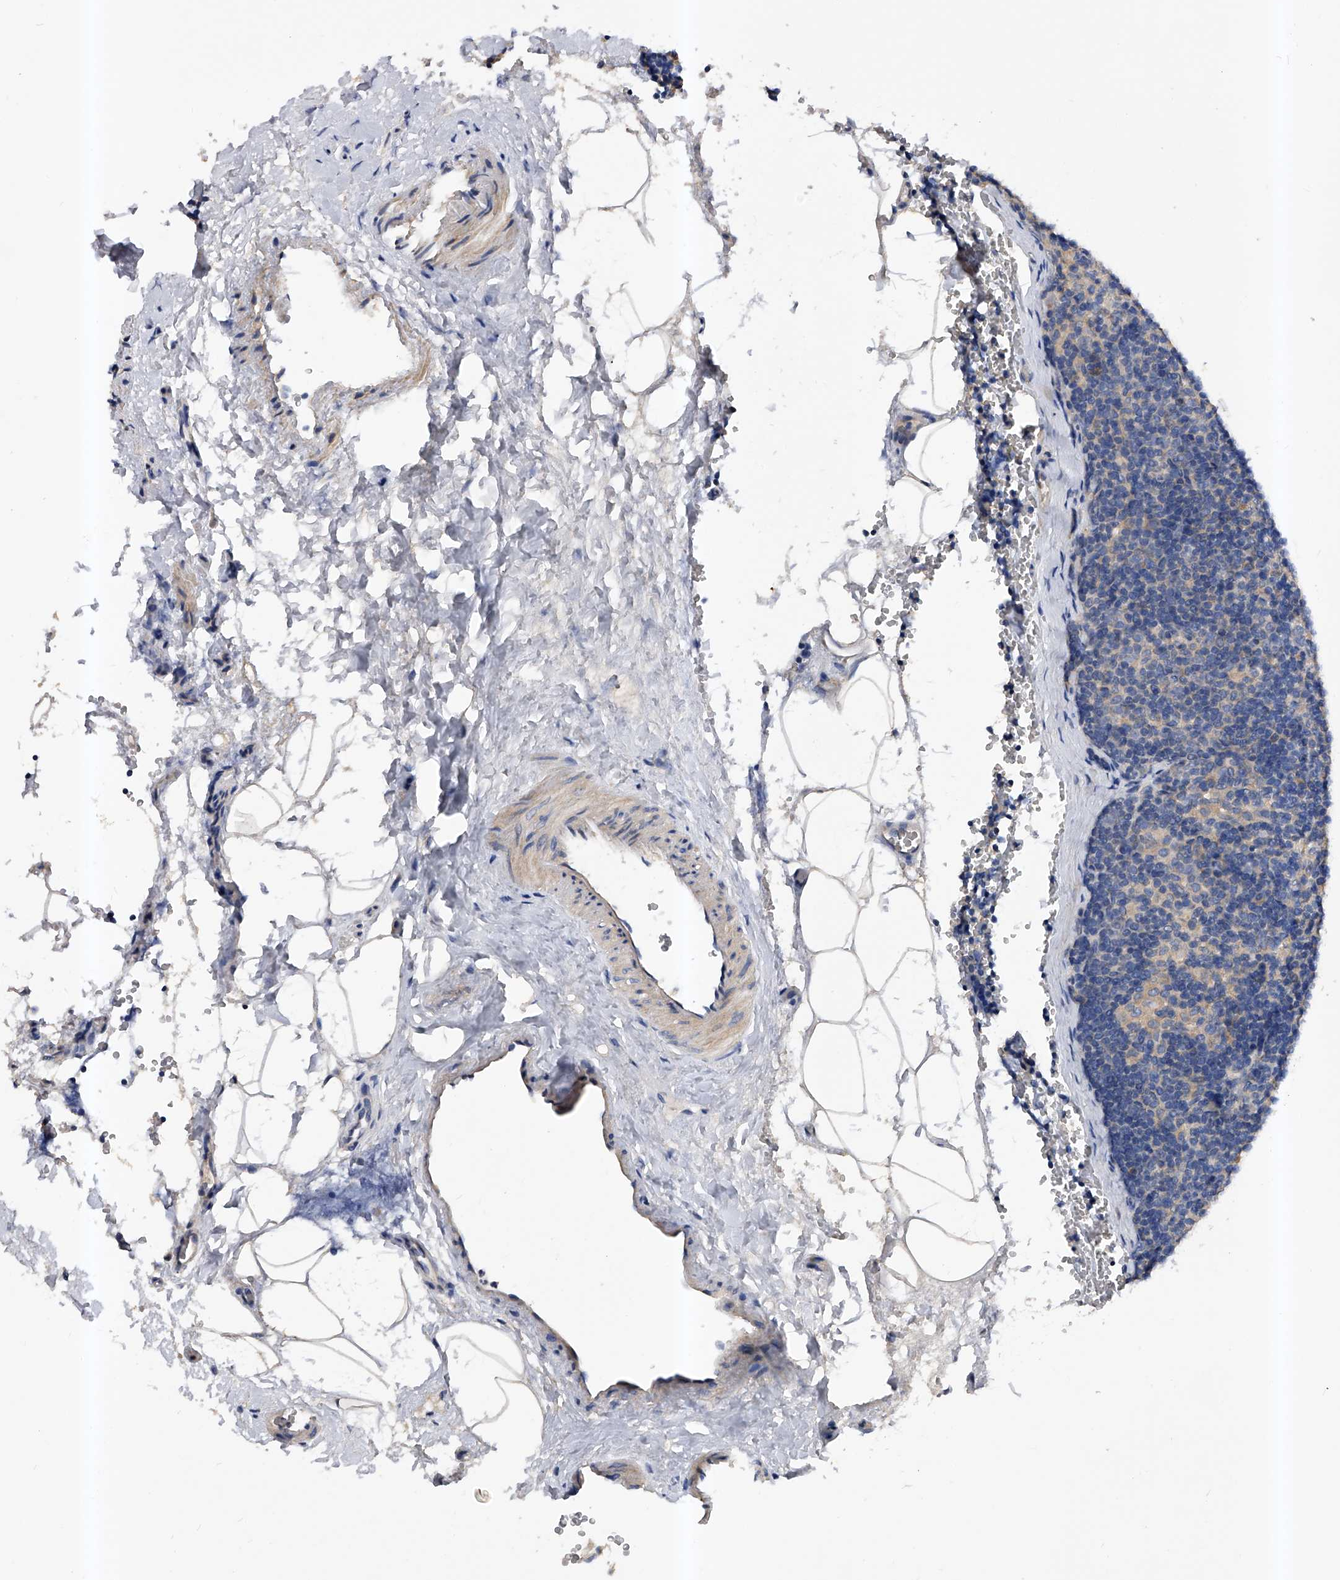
{"staining": {"intensity": "negative", "quantity": "none", "location": "none"}, "tissue": "lymph node", "cell_type": "Germinal center cells", "image_type": "normal", "snomed": [{"axis": "morphology", "description": "Normal tissue, NOS"}, {"axis": "topography", "description": "Lymph node"}], "caption": "Immunohistochemistry (IHC) of normal lymph node exhibits no staining in germinal center cells. The staining is performed using DAB brown chromogen with nuclei counter-stained in using hematoxylin.", "gene": "ARL4C", "patient": {"sex": "female", "age": 22}}